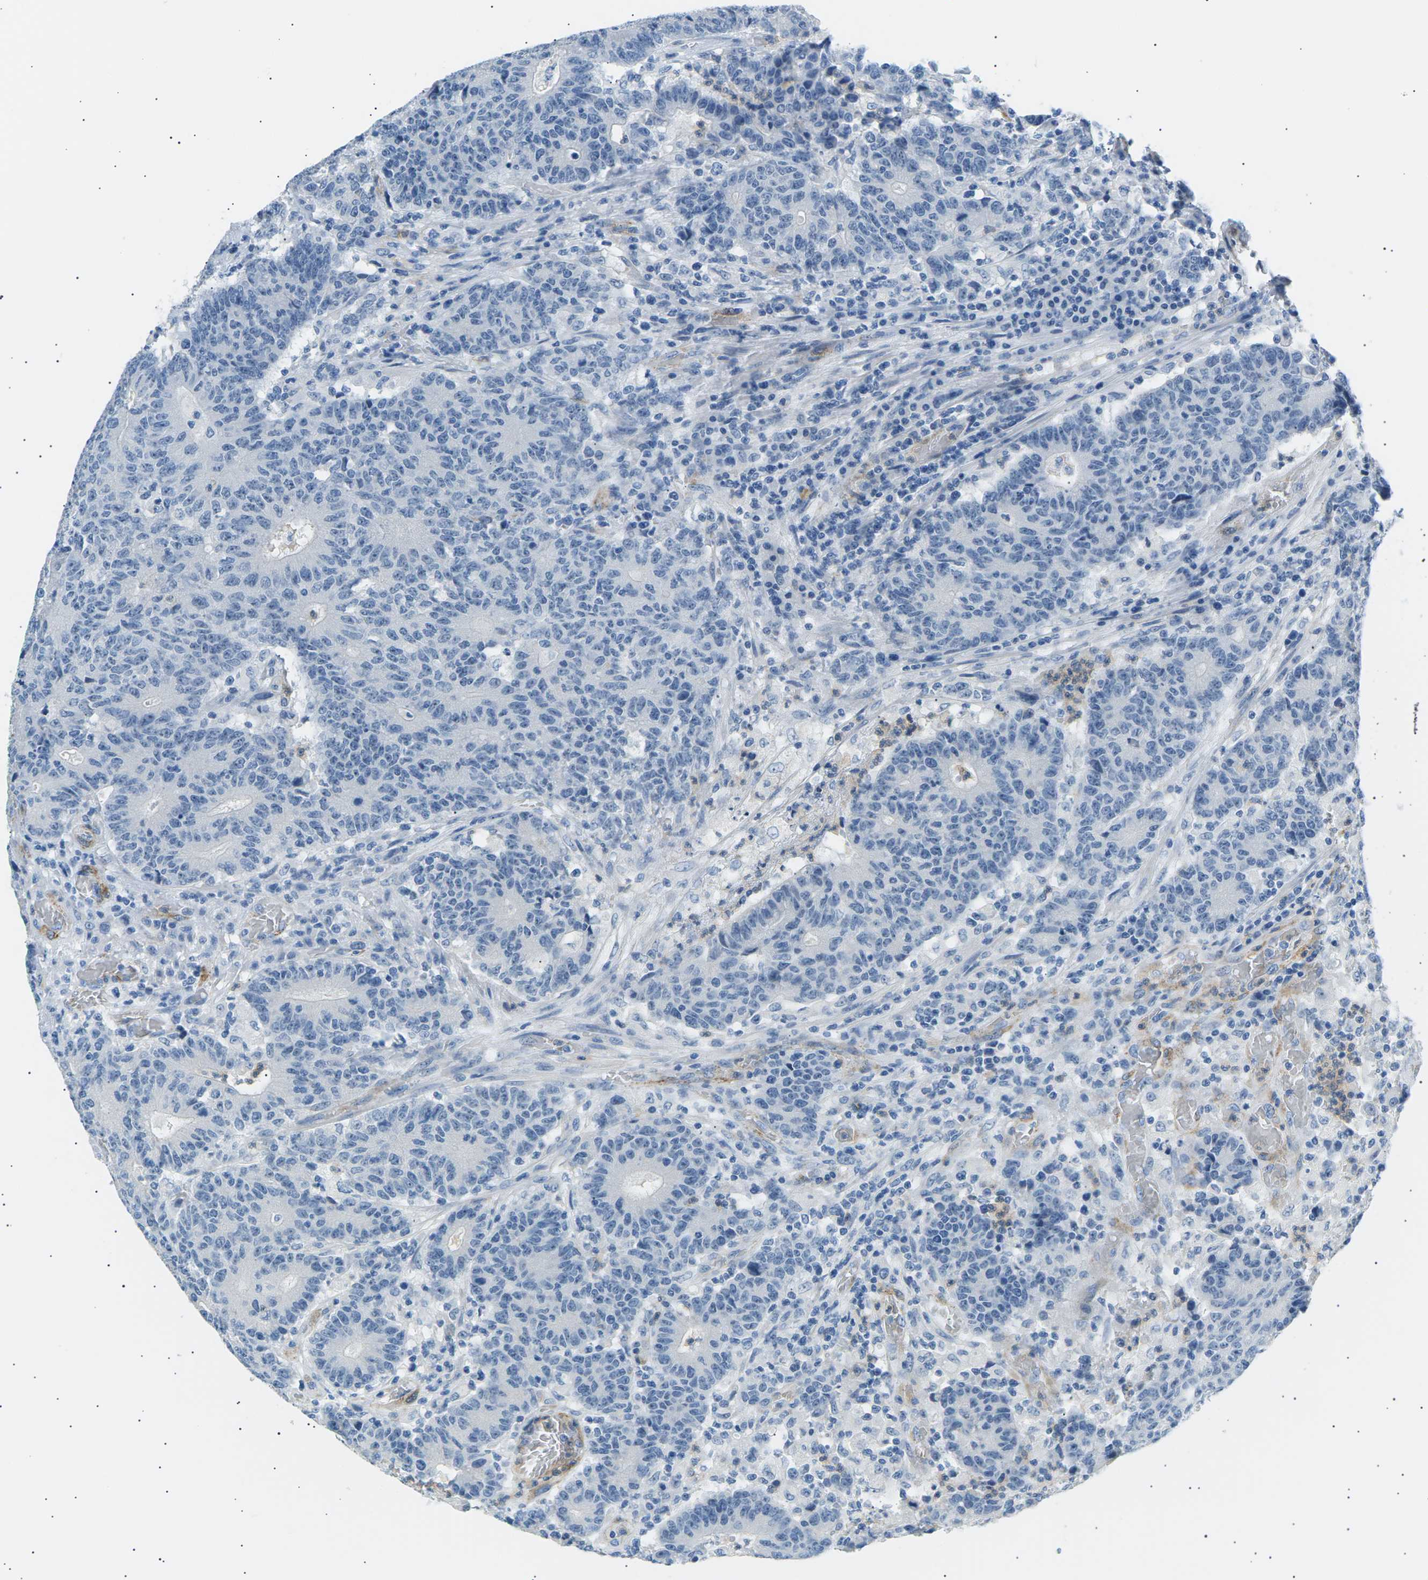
{"staining": {"intensity": "negative", "quantity": "none", "location": "none"}, "tissue": "colorectal cancer", "cell_type": "Tumor cells", "image_type": "cancer", "snomed": [{"axis": "morphology", "description": "Normal tissue, NOS"}, {"axis": "morphology", "description": "Adenocarcinoma, NOS"}, {"axis": "topography", "description": "Colon"}], "caption": "DAB (3,3'-diaminobenzidine) immunohistochemical staining of colorectal adenocarcinoma demonstrates no significant expression in tumor cells. (Immunohistochemistry, brightfield microscopy, high magnification).", "gene": "SEPTIN5", "patient": {"sex": "female", "age": 75}}